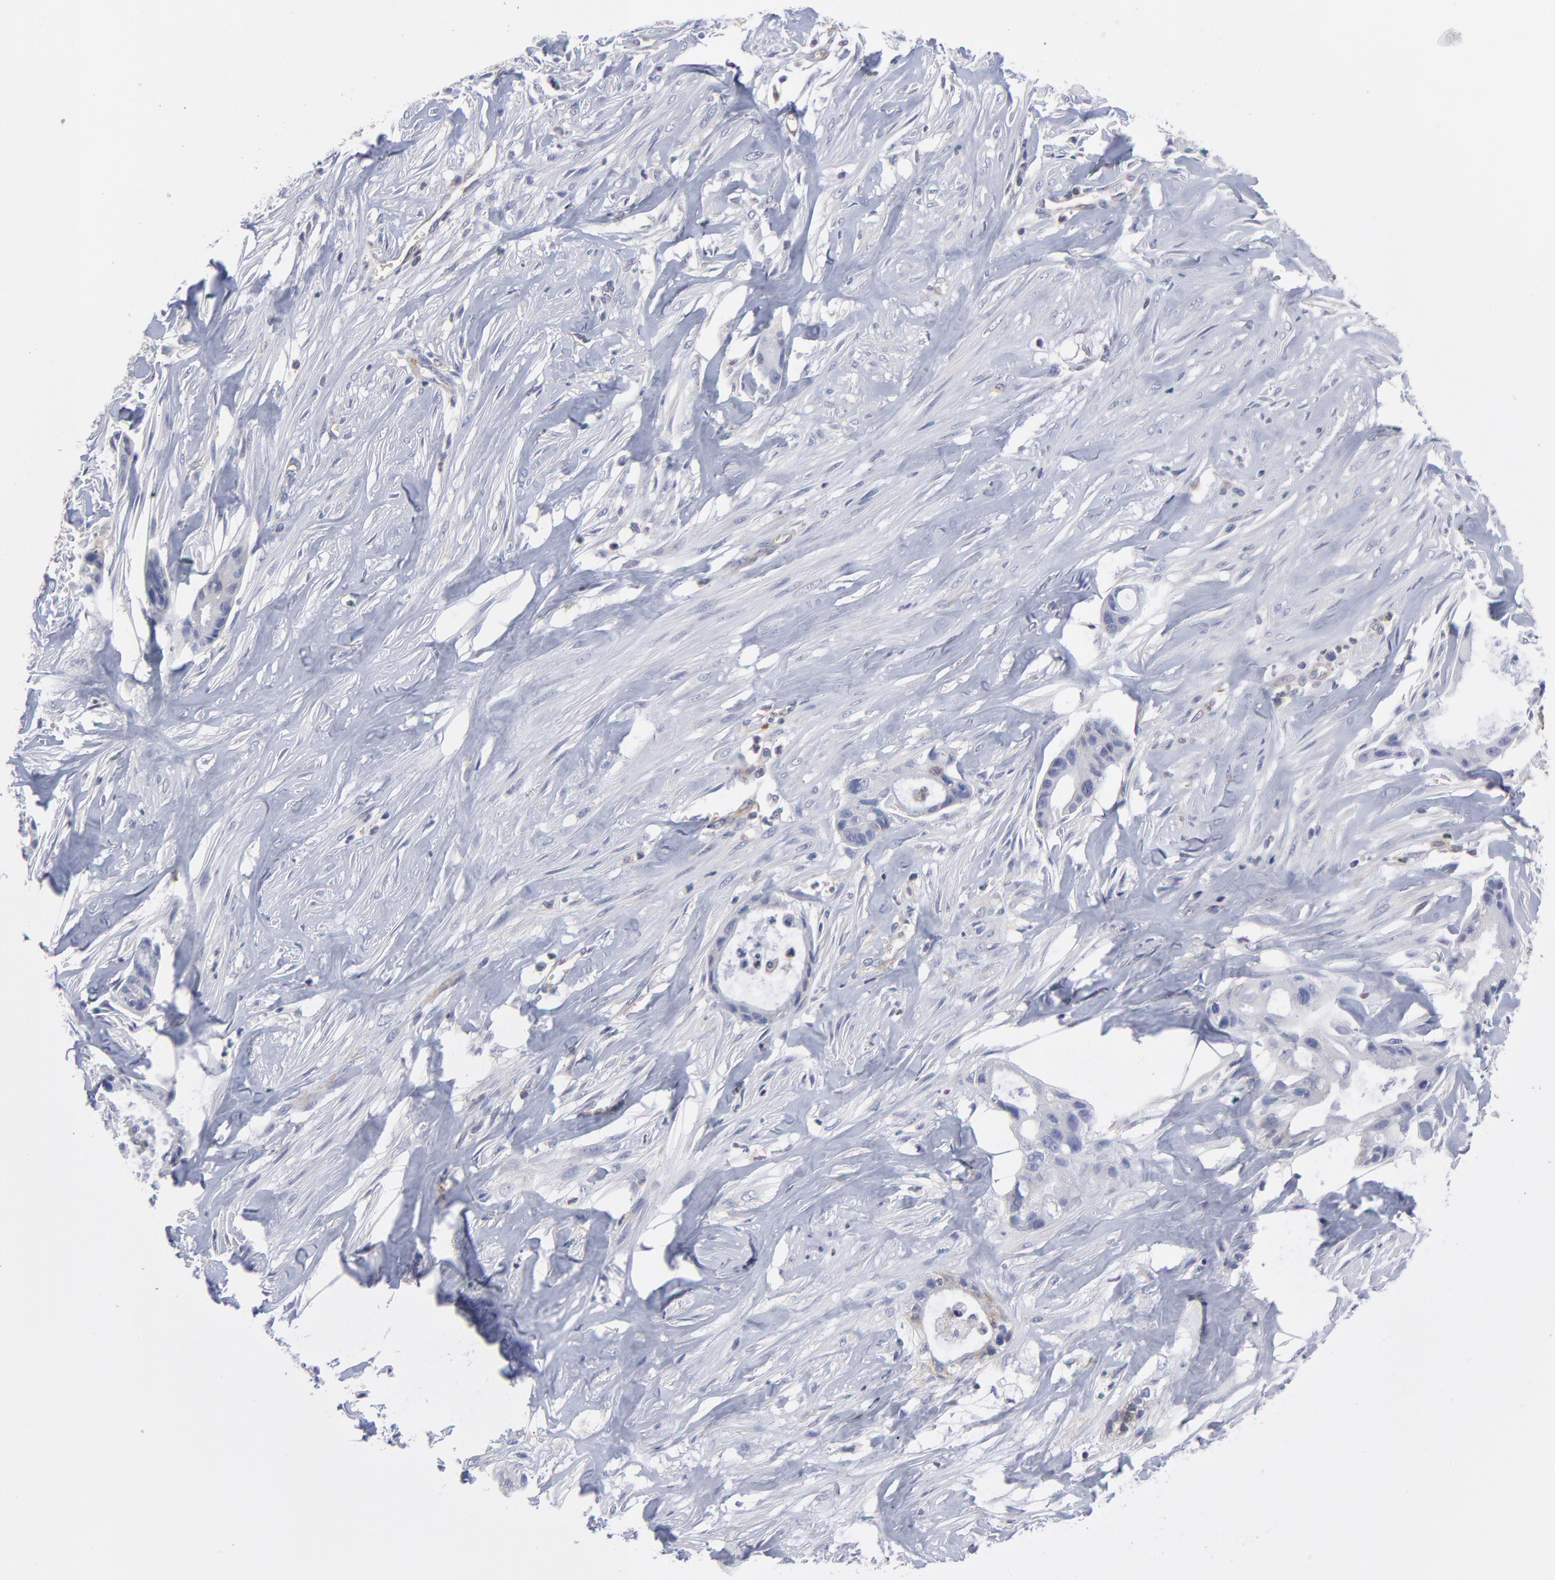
{"staining": {"intensity": "weak", "quantity": "<25%", "location": "cytoplasmic/membranous"}, "tissue": "liver cancer", "cell_type": "Tumor cells", "image_type": "cancer", "snomed": [{"axis": "morphology", "description": "Cholangiocarcinoma"}, {"axis": "topography", "description": "Liver"}], "caption": "DAB immunohistochemical staining of cholangiocarcinoma (liver) exhibits no significant positivity in tumor cells.", "gene": "NFKBIA", "patient": {"sex": "female", "age": 55}}